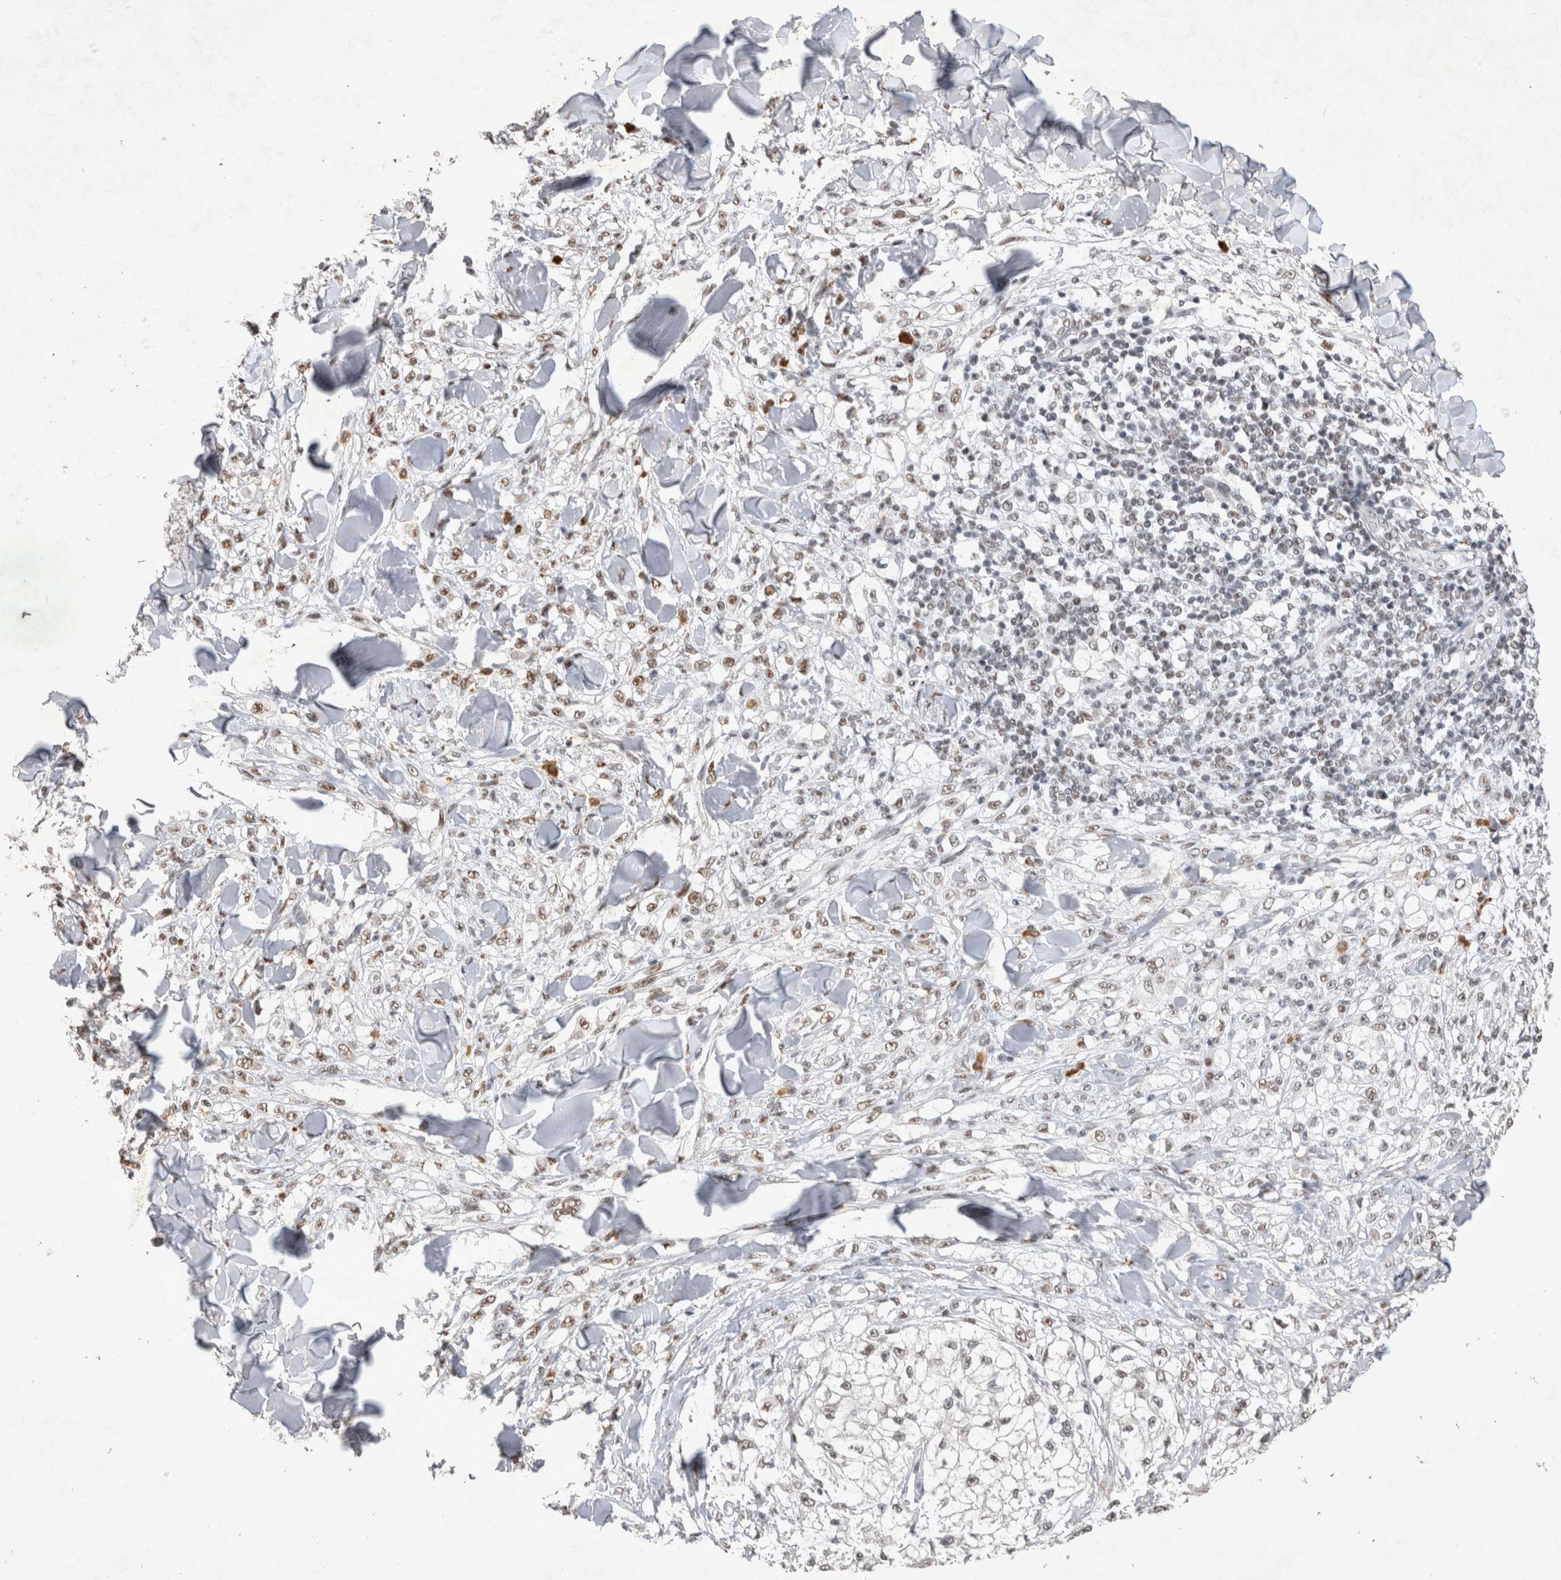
{"staining": {"intensity": "weak", "quantity": ">75%", "location": "nuclear"}, "tissue": "melanoma", "cell_type": "Tumor cells", "image_type": "cancer", "snomed": [{"axis": "morphology", "description": "Malignant melanoma, NOS"}, {"axis": "topography", "description": "Skin of head"}], "caption": "This image shows immunohistochemistry staining of melanoma, with low weak nuclear staining in about >75% of tumor cells.", "gene": "RBM6", "patient": {"sex": "male", "age": 83}}